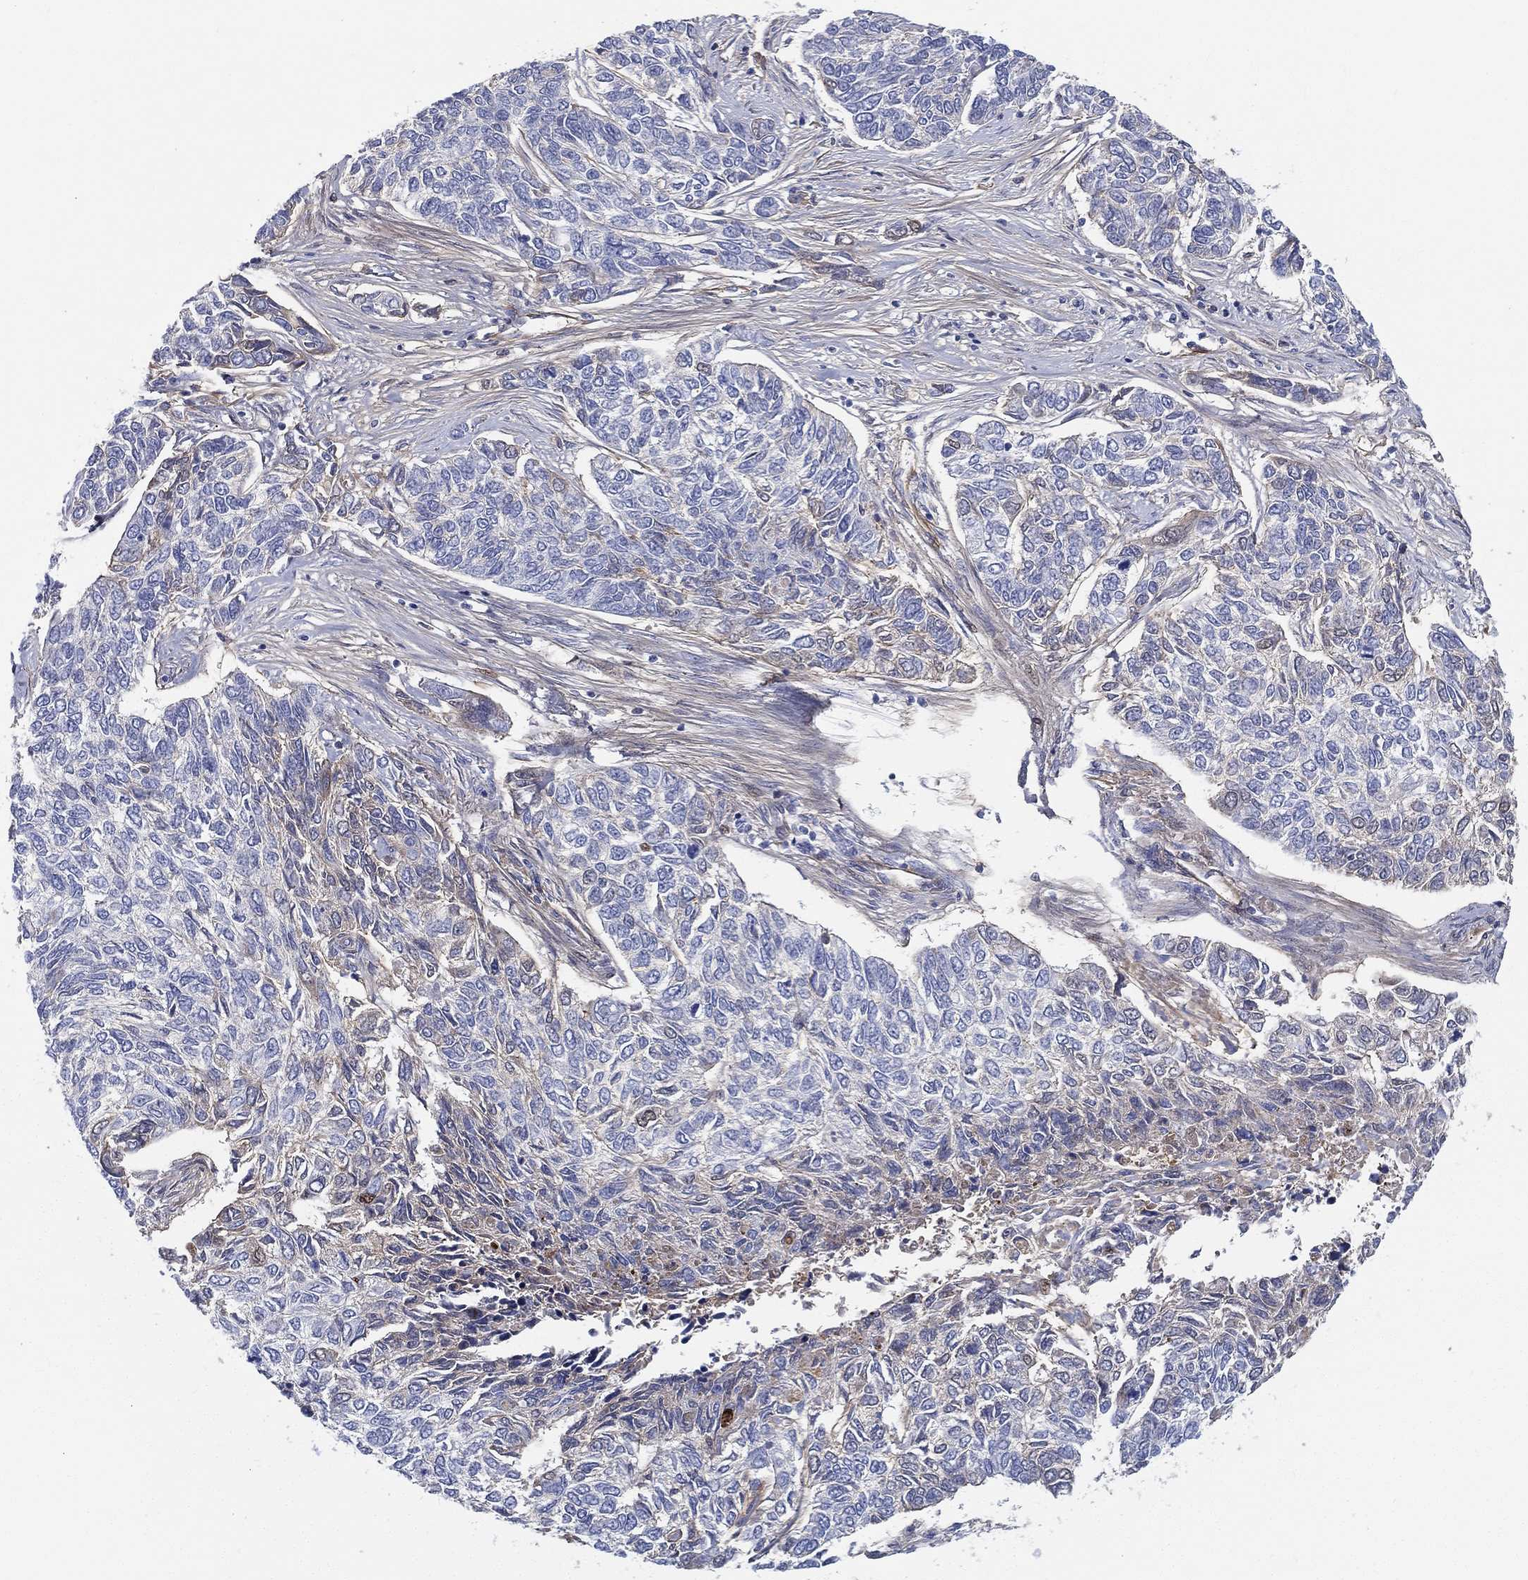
{"staining": {"intensity": "negative", "quantity": "none", "location": "none"}, "tissue": "skin cancer", "cell_type": "Tumor cells", "image_type": "cancer", "snomed": [{"axis": "morphology", "description": "Basal cell carcinoma"}, {"axis": "topography", "description": "Skin"}], "caption": "High magnification brightfield microscopy of skin cancer stained with DAB (brown) and counterstained with hematoxylin (blue): tumor cells show no significant positivity.", "gene": "IFNB1", "patient": {"sex": "female", "age": 65}}